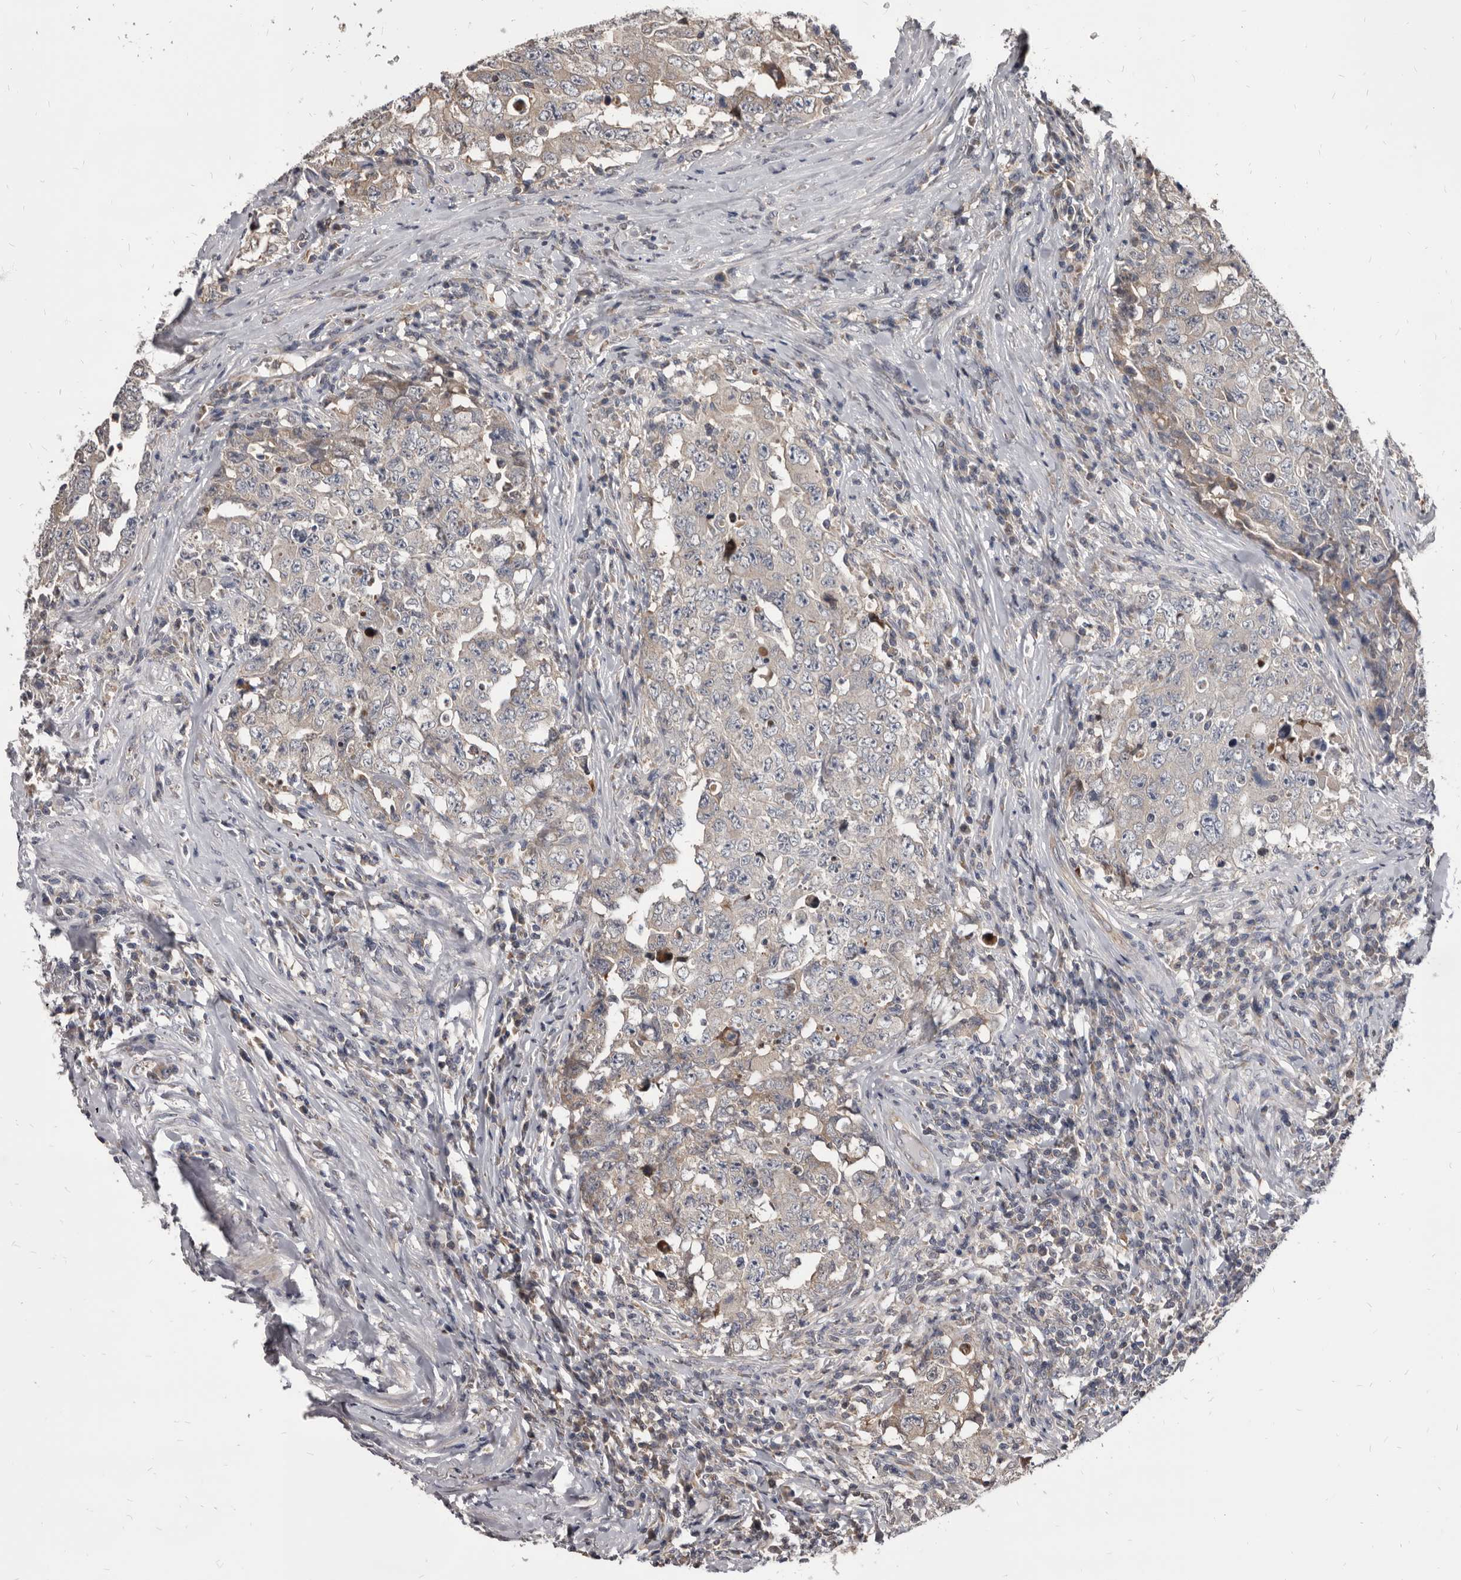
{"staining": {"intensity": "negative", "quantity": "none", "location": "none"}, "tissue": "testis cancer", "cell_type": "Tumor cells", "image_type": "cancer", "snomed": [{"axis": "morphology", "description": "Carcinoma, Embryonal, NOS"}, {"axis": "topography", "description": "Testis"}], "caption": "Immunohistochemical staining of testis cancer displays no significant positivity in tumor cells.", "gene": "MAP3K14", "patient": {"sex": "male", "age": 26}}